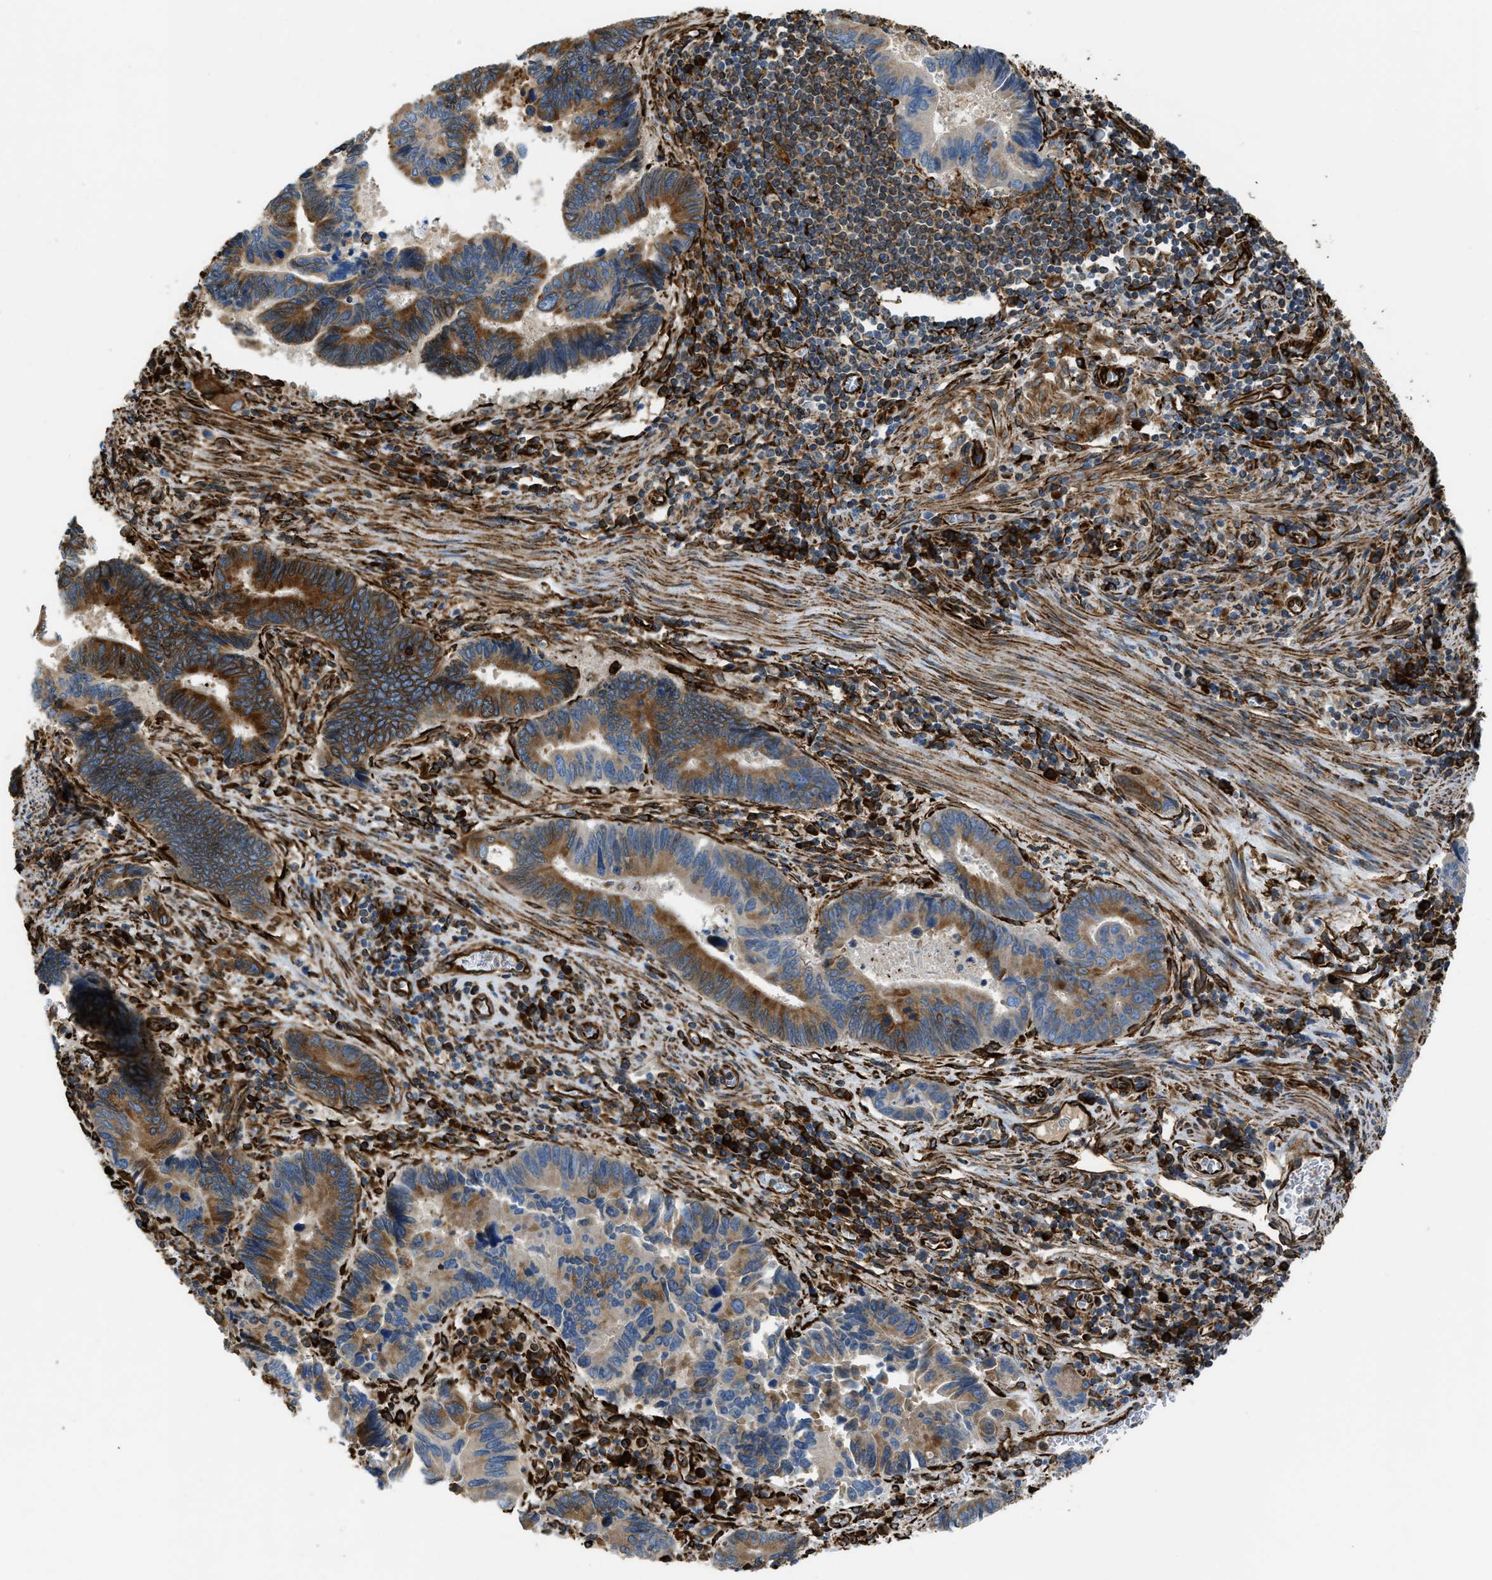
{"staining": {"intensity": "moderate", "quantity": ">75%", "location": "cytoplasmic/membranous"}, "tissue": "pancreatic cancer", "cell_type": "Tumor cells", "image_type": "cancer", "snomed": [{"axis": "morphology", "description": "Adenocarcinoma, NOS"}, {"axis": "topography", "description": "Pancreas"}], "caption": "Protein analysis of adenocarcinoma (pancreatic) tissue reveals moderate cytoplasmic/membranous expression in approximately >75% of tumor cells.", "gene": "BEX3", "patient": {"sex": "female", "age": 70}}